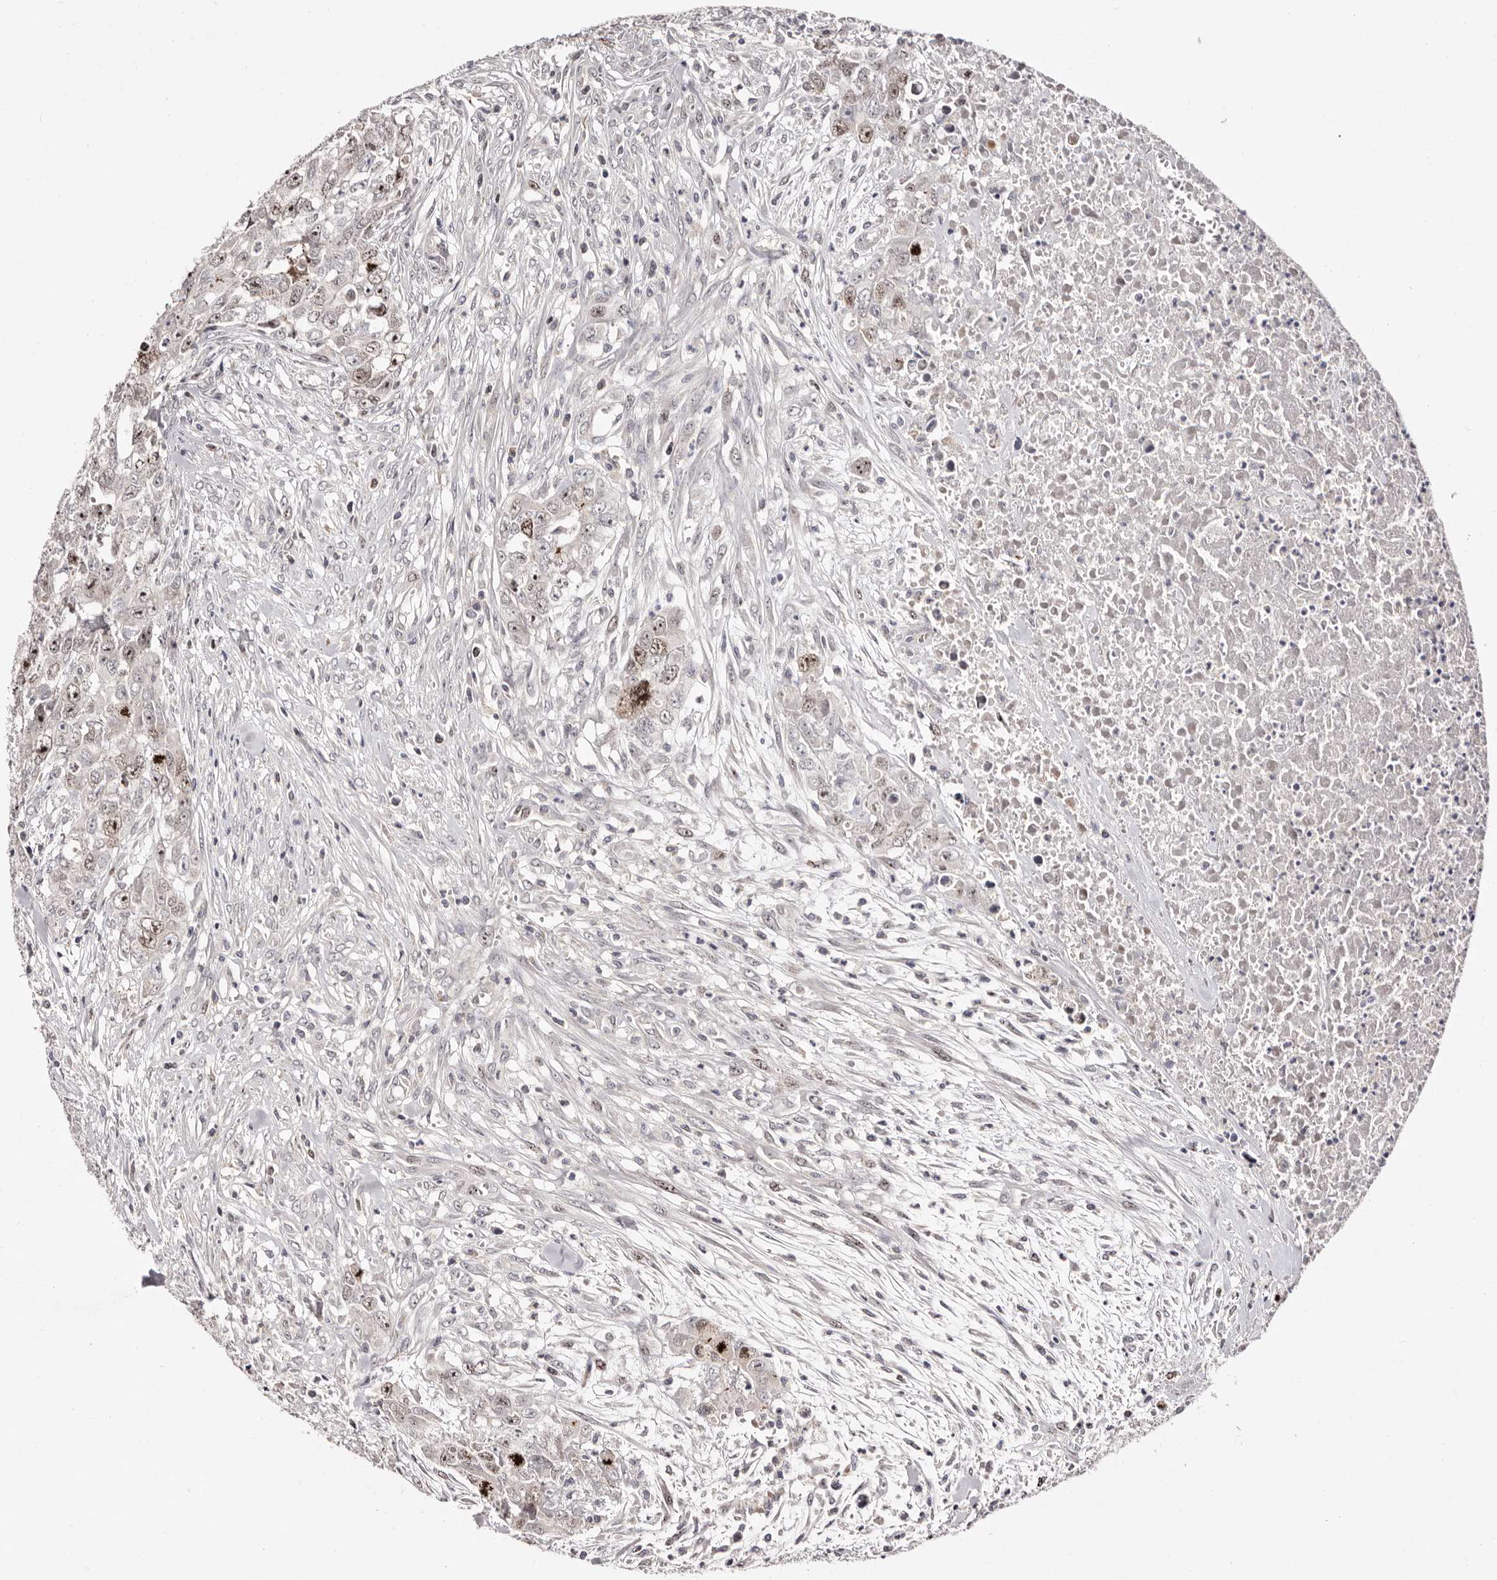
{"staining": {"intensity": "moderate", "quantity": "25%-75%", "location": "nuclear"}, "tissue": "testis cancer", "cell_type": "Tumor cells", "image_type": "cancer", "snomed": [{"axis": "morphology", "description": "Carcinoma, Embryonal, NOS"}, {"axis": "topography", "description": "Testis"}], "caption": "High-power microscopy captured an immunohistochemistry (IHC) micrograph of testis cancer, revealing moderate nuclear positivity in about 25%-75% of tumor cells.", "gene": "CDCA8", "patient": {"sex": "male", "age": 28}}